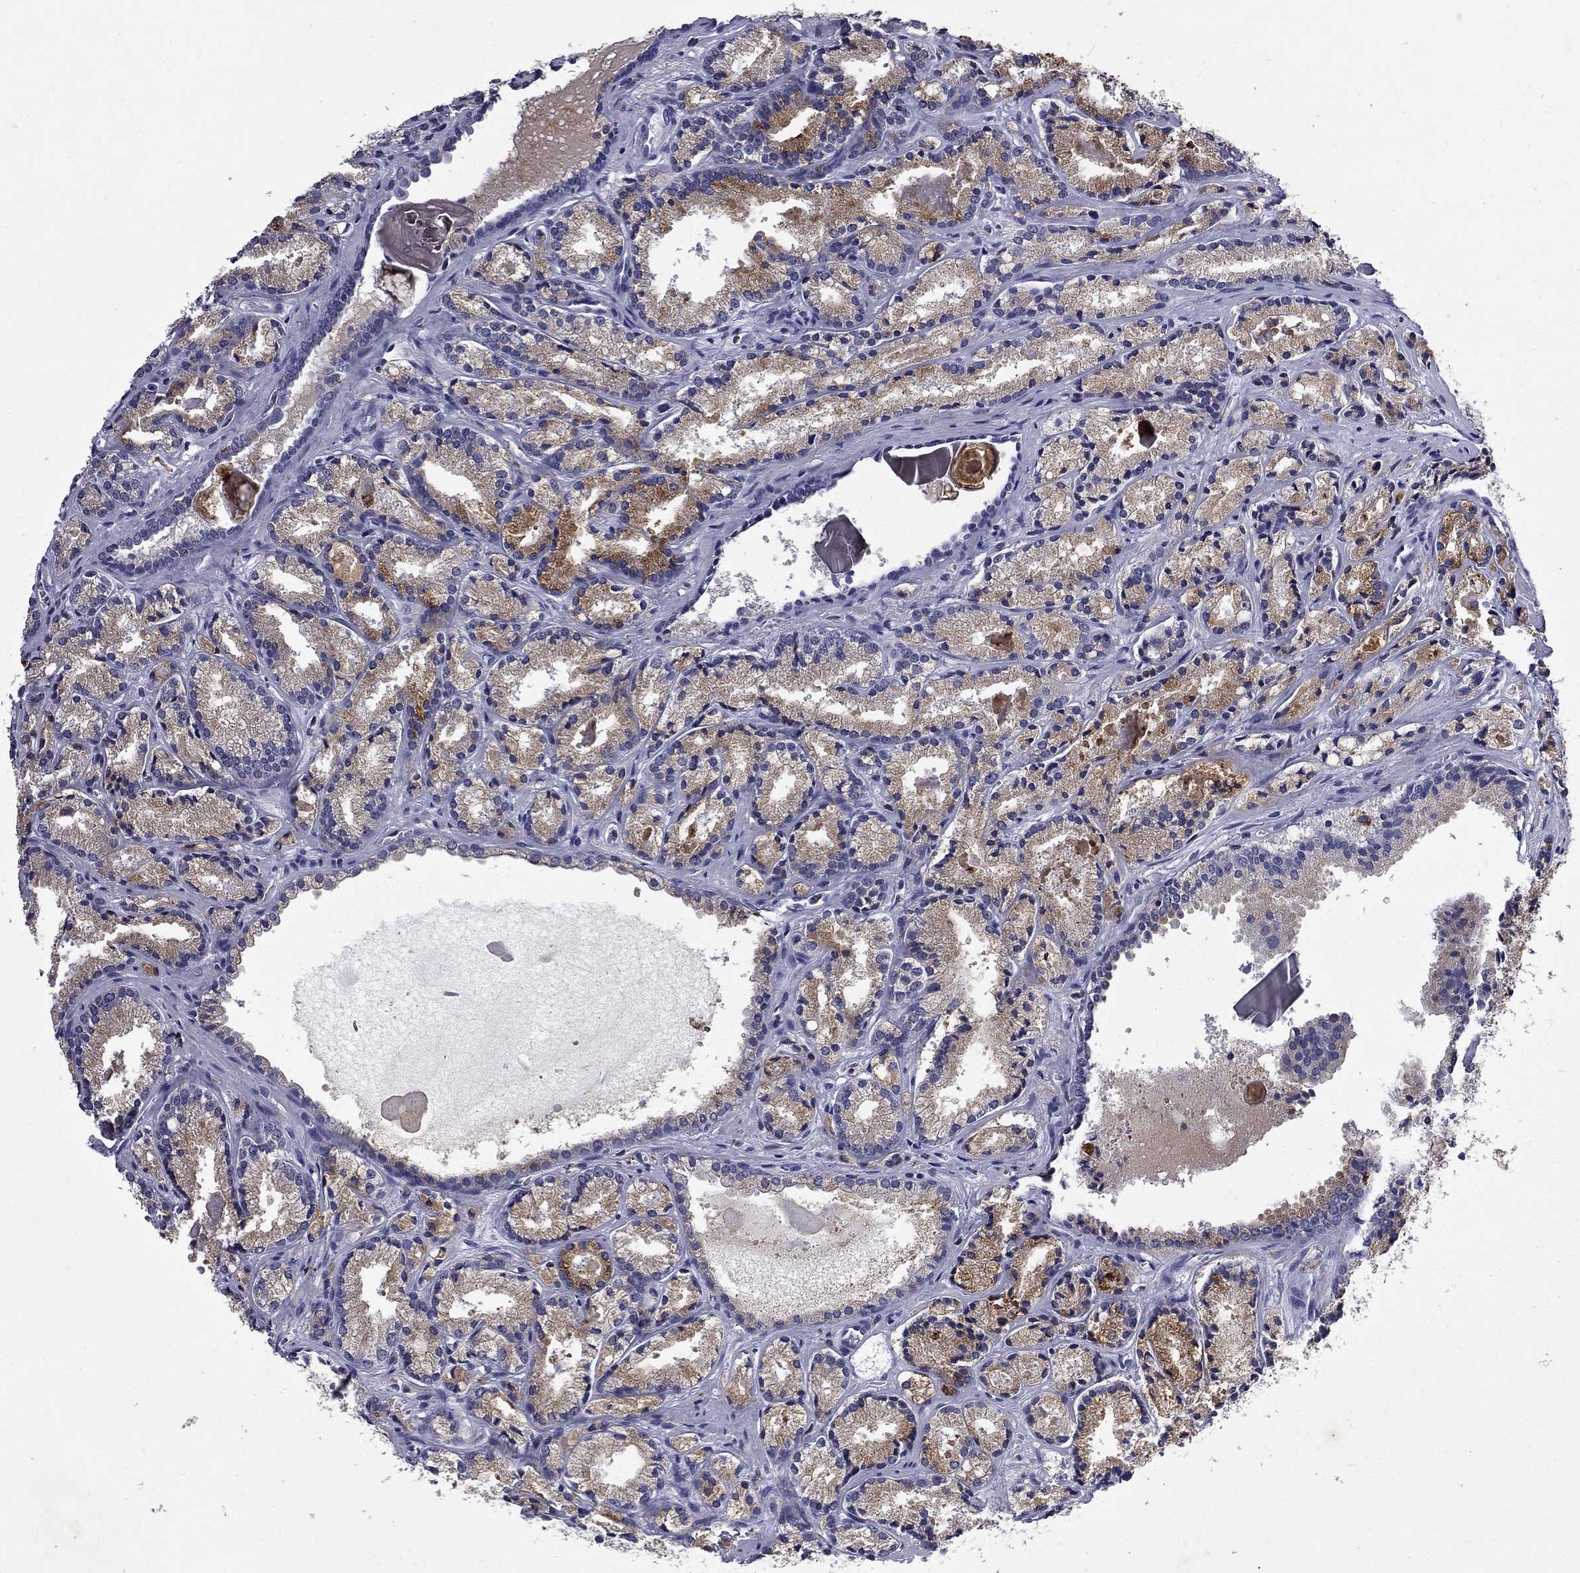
{"staining": {"intensity": "strong", "quantity": "25%-75%", "location": "cytoplasmic/membranous"}, "tissue": "prostate cancer", "cell_type": "Tumor cells", "image_type": "cancer", "snomed": [{"axis": "morphology", "description": "Adenocarcinoma, NOS"}, {"axis": "morphology", "description": "Adenocarcinoma, High grade"}, {"axis": "topography", "description": "Prostate"}], "caption": "Protein staining by IHC exhibits strong cytoplasmic/membranous positivity in about 25%-75% of tumor cells in prostate adenocarcinoma (high-grade).", "gene": "MADCAM1", "patient": {"sex": "male", "age": 70}}